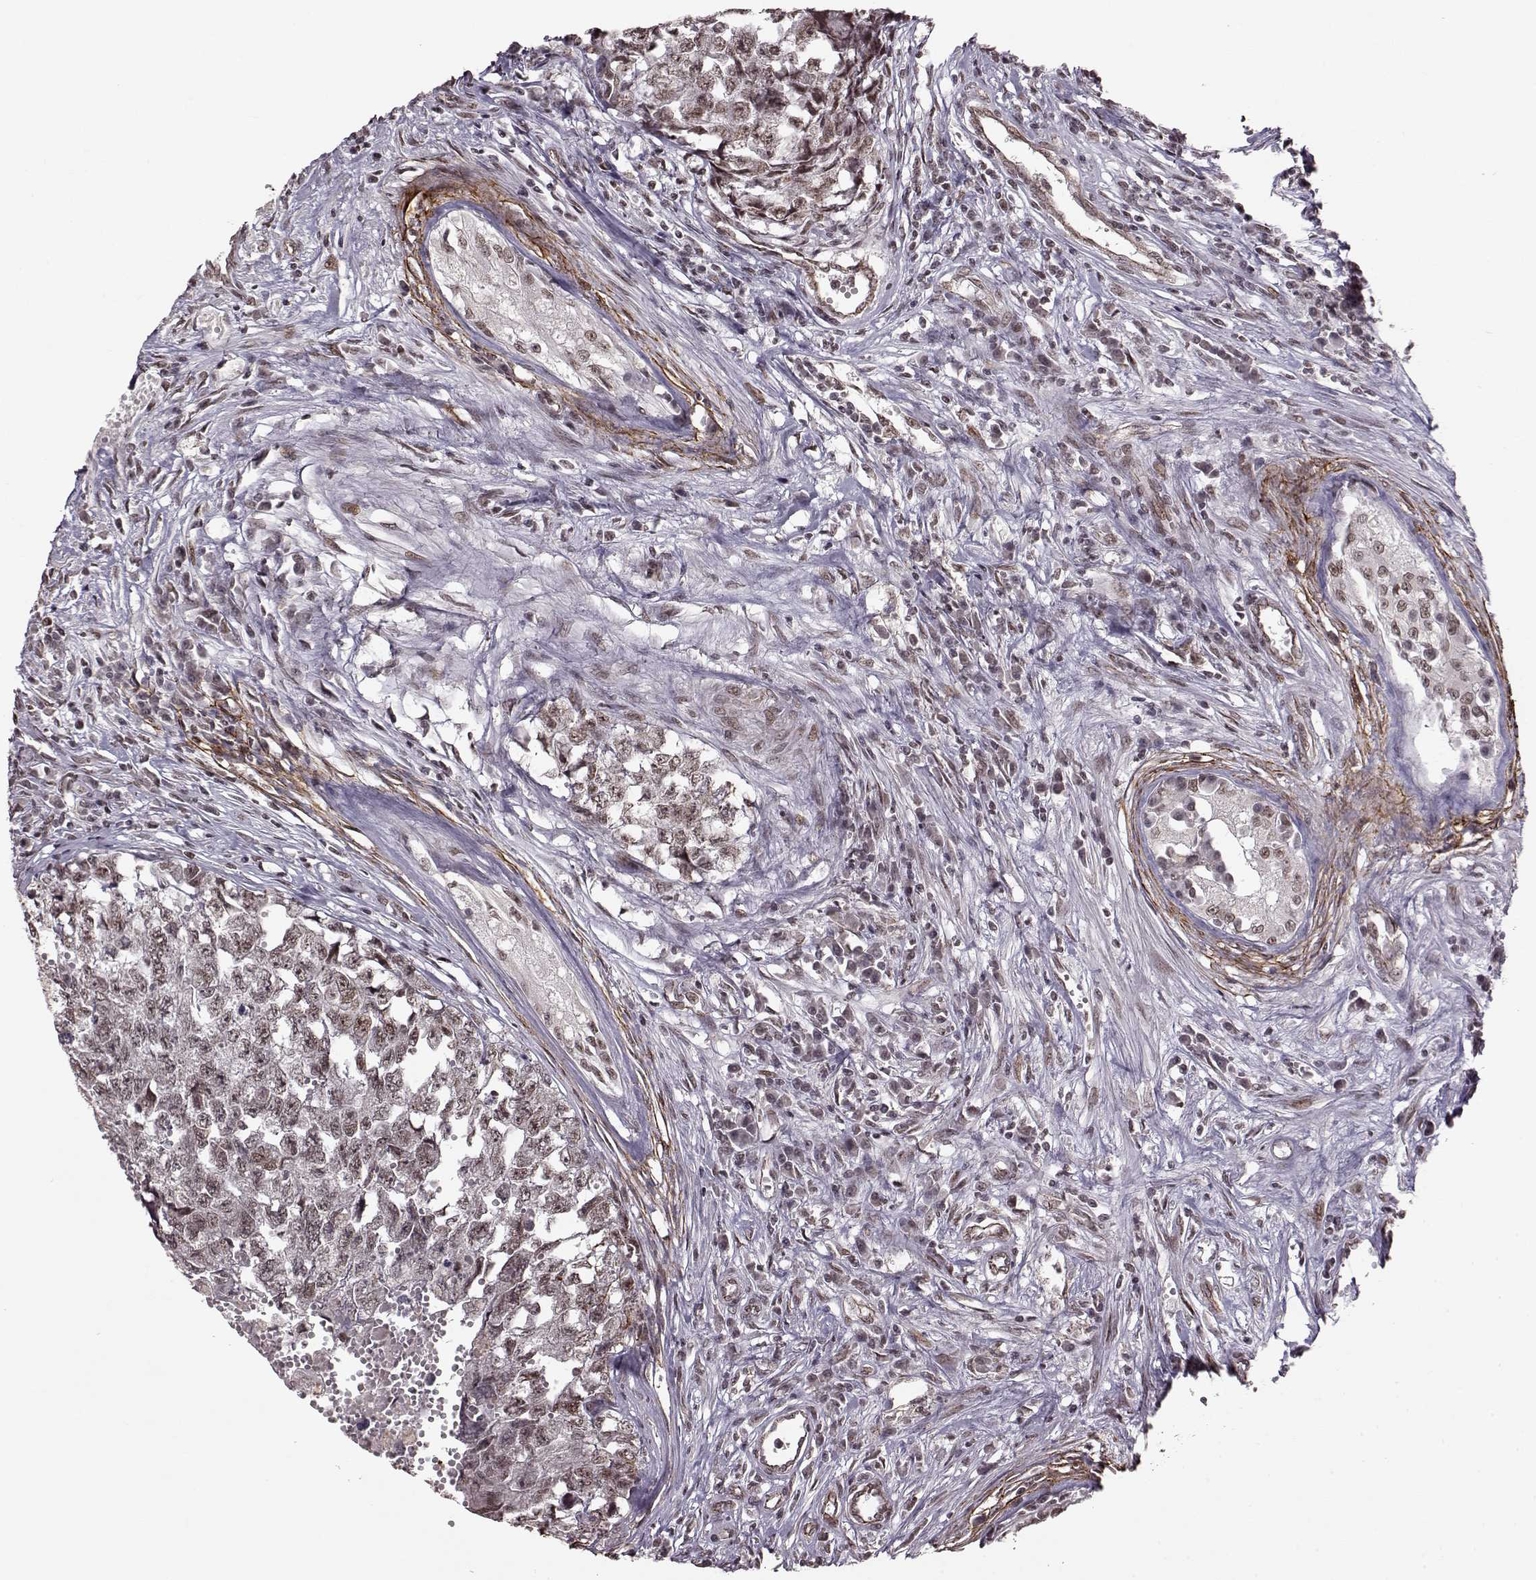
{"staining": {"intensity": "weak", "quantity": ">75%", "location": "nuclear"}, "tissue": "testis cancer", "cell_type": "Tumor cells", "image_type": "cancer", "snomed": [{"axis": "morphology", "description": "Seminoma, NOS"}, {"axis": "morphology", "description": "Carcinoma, Embryonal, NOS"}, {"axis": "topography", "description": "Testis"}], "caption": "Testis cancer stained with a brown dye reveals weak nuclear positive positivity in about >75% of tumor cells.", "gene": "RRAGD", "patient": {"sex": "male", "age": 22}}